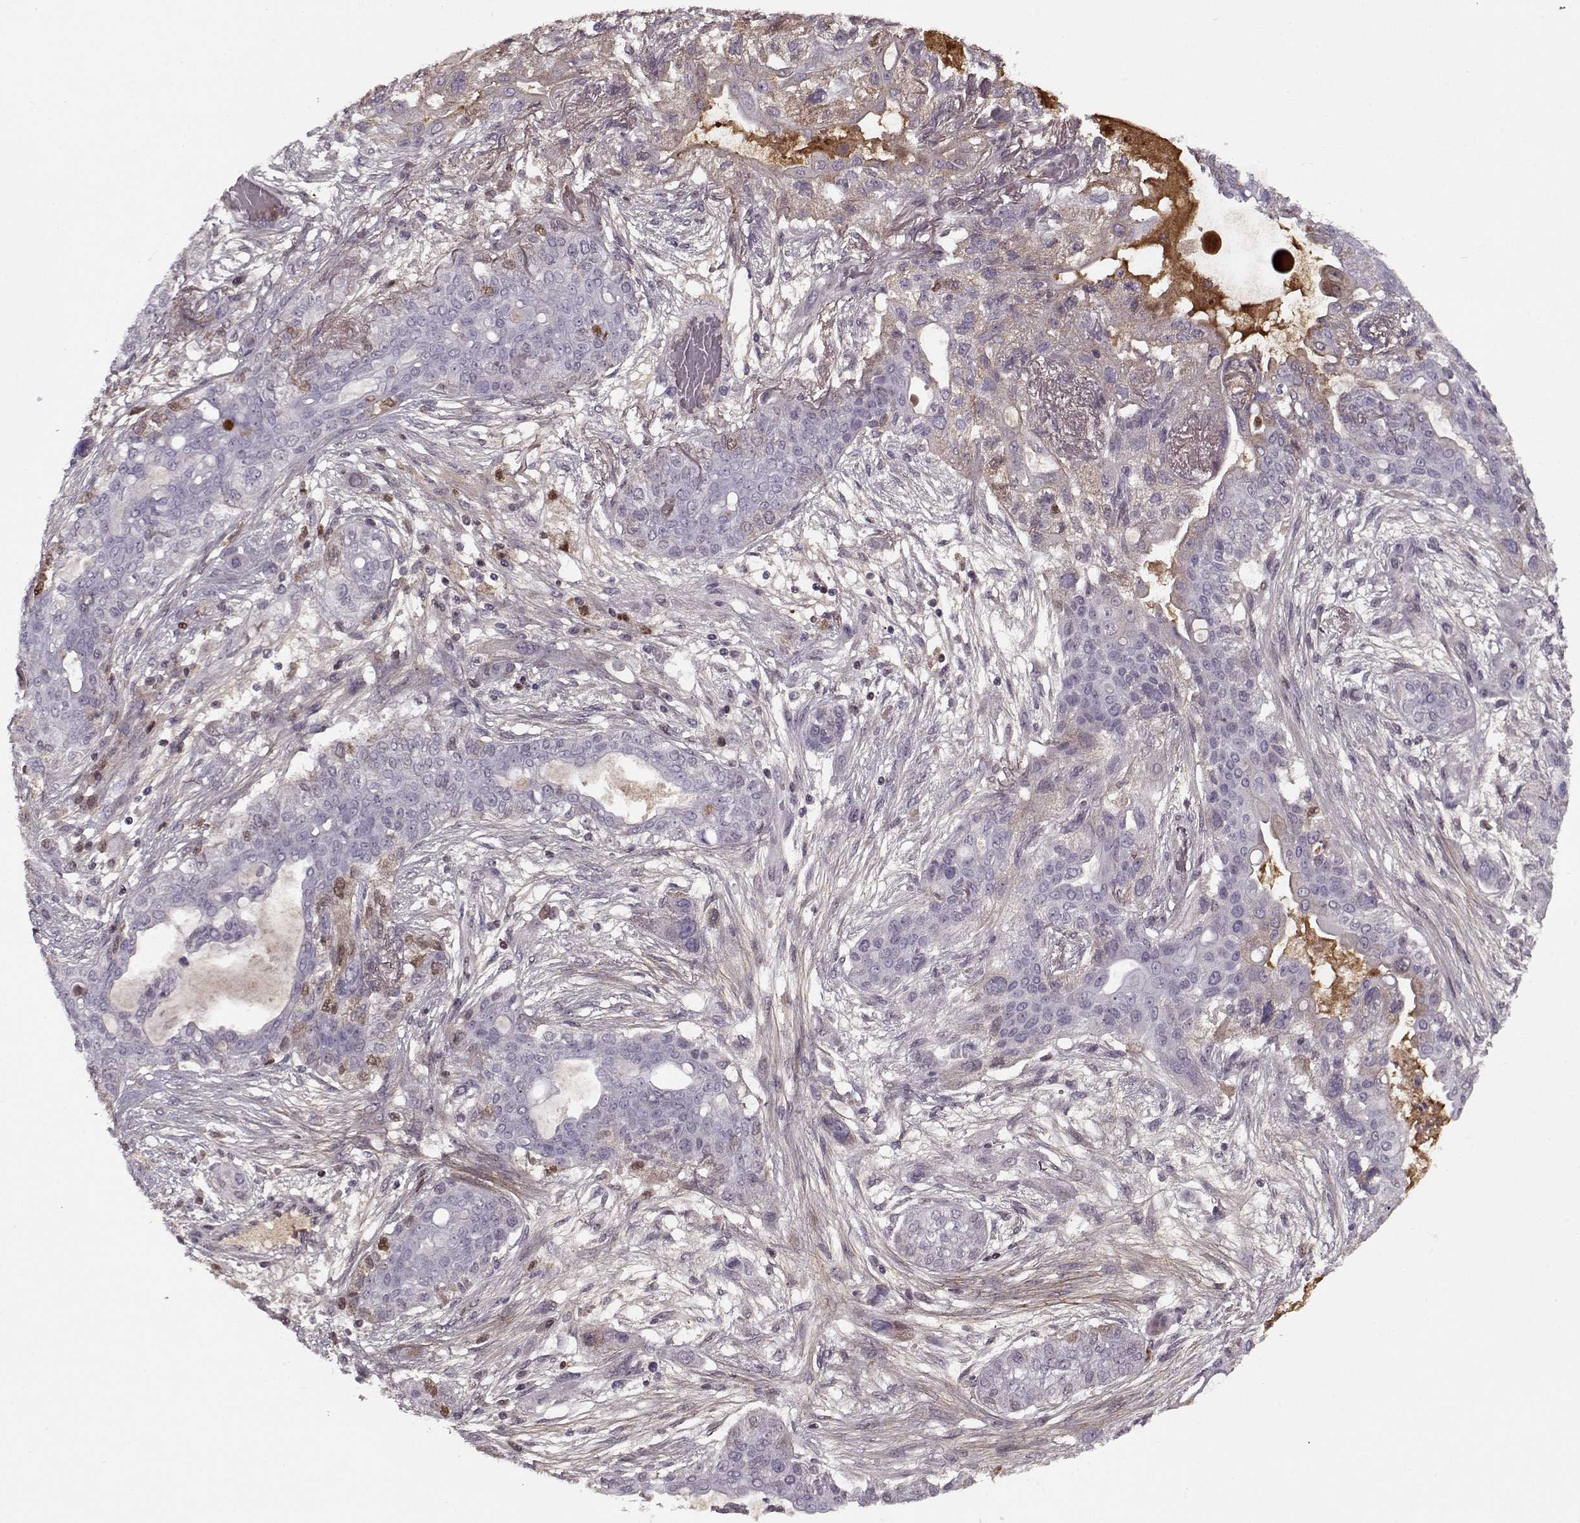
{"staining": {"intensity": "negative", "quantity": "none", "location": "none"}, "tissue": "lung cancer", "cell_type": "Tumor cells", "image_type": "cancer", "snomed": [{"axis": "morphology", "description": "Squamous cell carcinoma, NOS"}, {"axis": "topography", "description": "Lung"}], "caption": "This is an immunohistochemistry (IHC) image of lung squamous cell carcinoma. There is no positivity in tumor cells.", "gene": "LUM", "patient": {"sex": "female", "age": 70}}